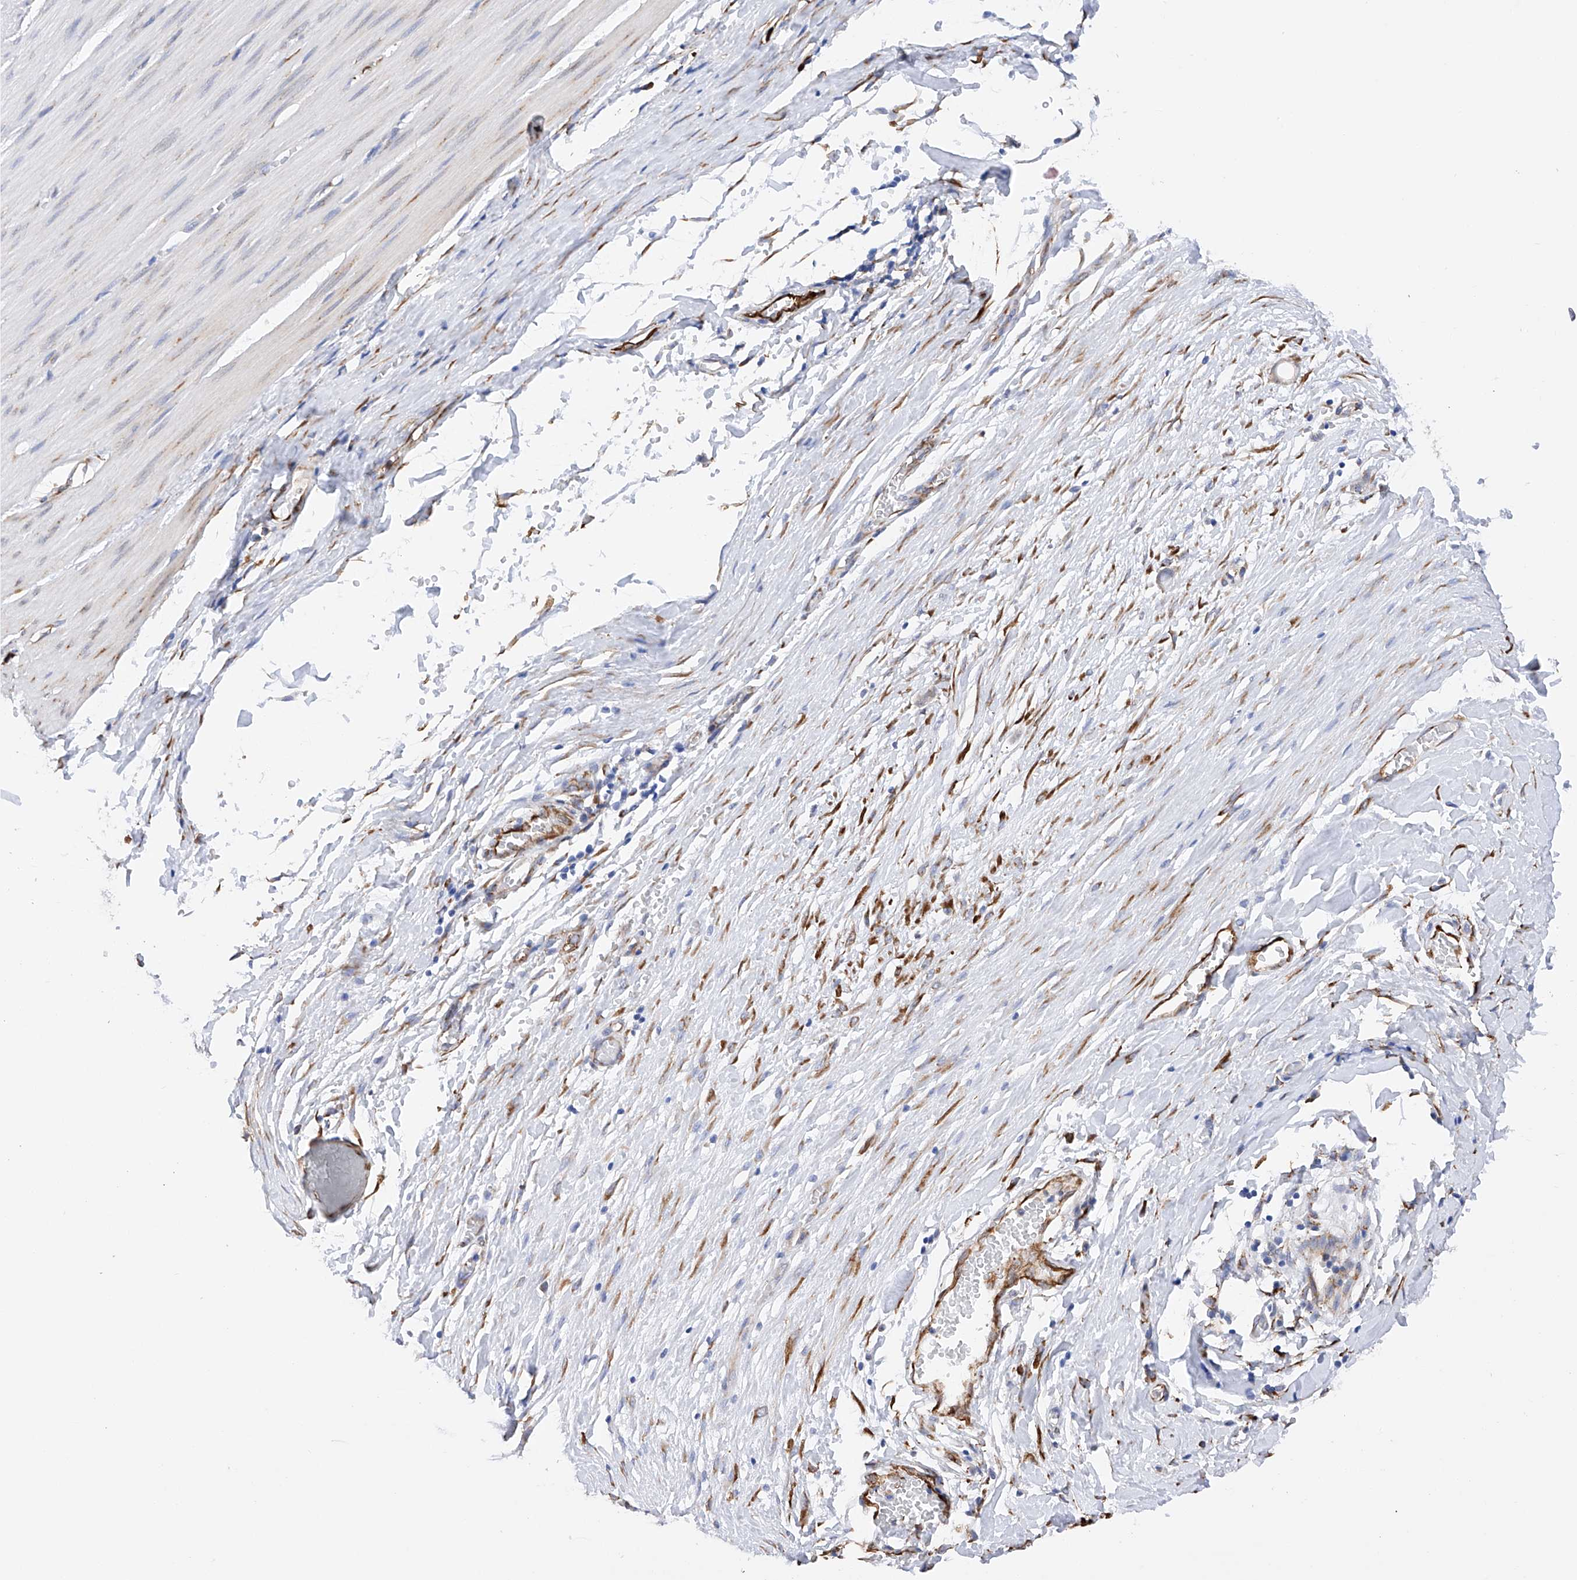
{"staining": {"intensity": "negative", "quantity": "none", "location": "none"}, "tissue": "smooth muscle", "cell_type": "Smooth muscle cells", "image_type": "normal", "snomed": [{"axis": "morphology", "description": "Normal tissue, NOS"}, {"axis": "morphology", "description": "Adenocarcinoma, NOS"}, {"axis": "topography", "description": "Colon"}, {"axis": "topography", "description": "Peripheral nerve tissue"}], "caption": "Immunohistochemistry (IHC) image of normal human smooth muscle stained for a protein (brown), which displays no expression in smooth muscle cells.", "gene": "PDIA5", "patient": {"sex": "male", "age": 14}}